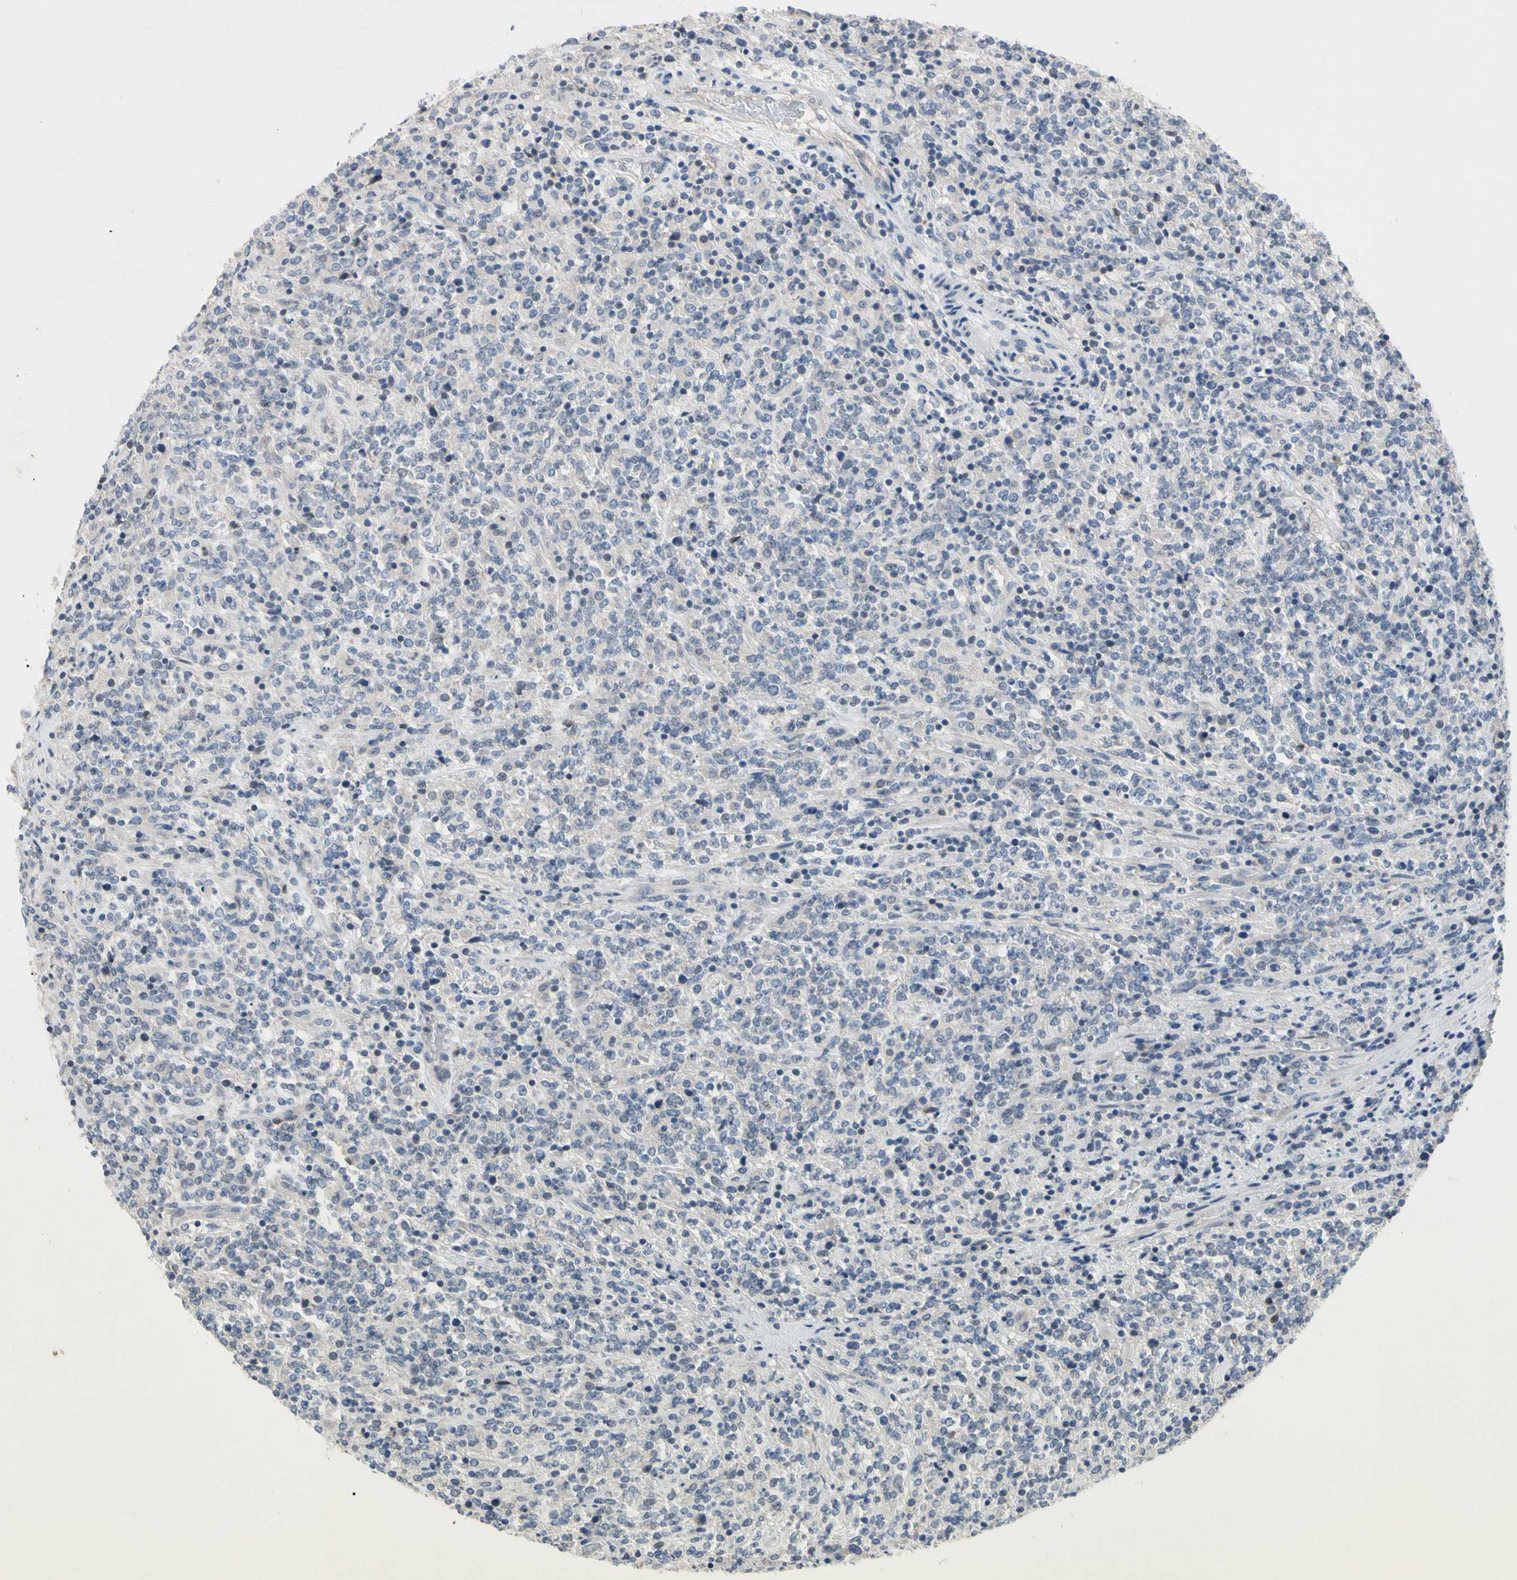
{"staining": {"intensity": "negative", "quantity": "none", "location": "none"}, "tissue": "lymphoma", "cell_type": "Tumor cells", "image_type": "cancer", "snomed": [{"axis": "morphology", "description": "Malignant lymphoma, non-Hodgkin's type, High grade"}, {"axis": "topography", "description": "Soft tissue"}], "caption": "There is no significant expression in tumor cells of lymphoma.", "gene": "GAS6", "patient": {"sex": "male", "age": 18}}